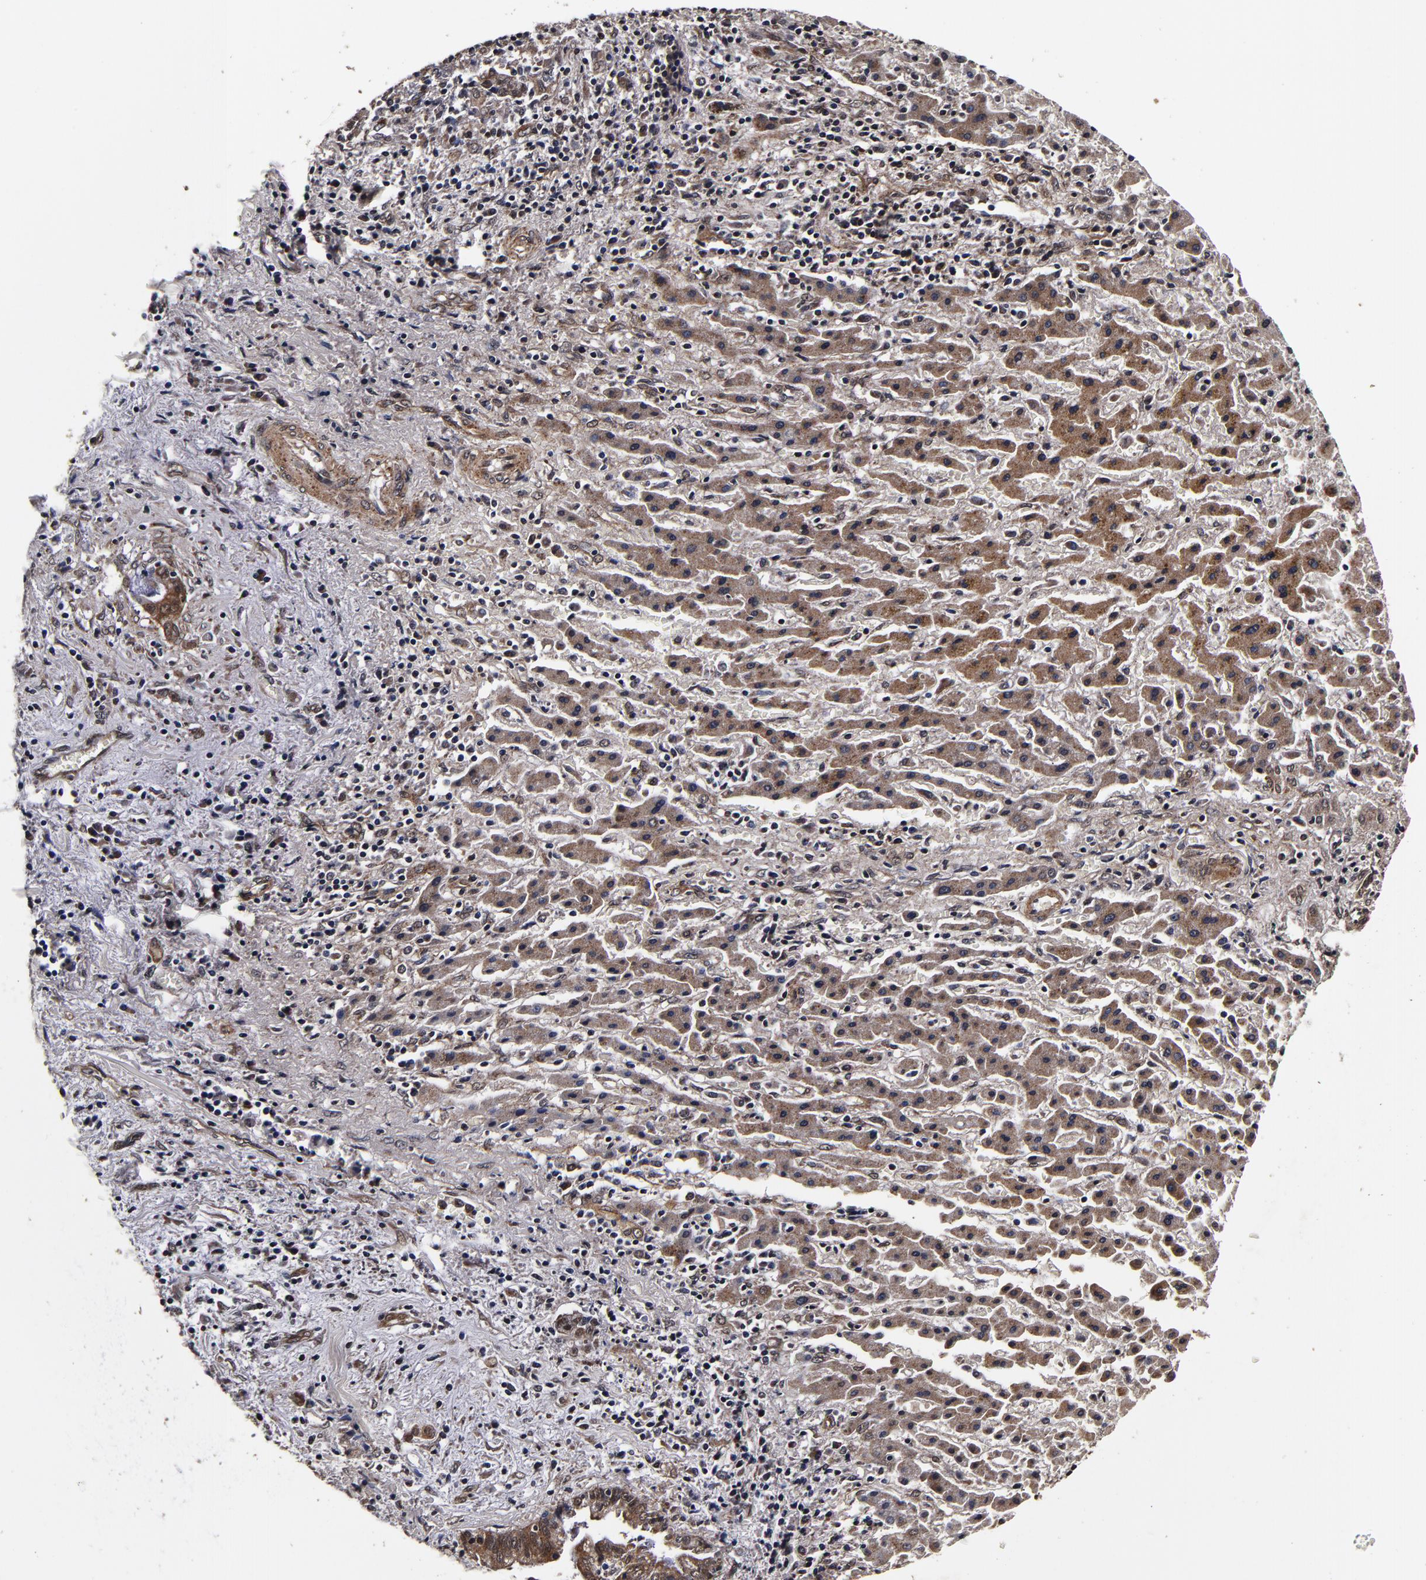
{"staining": {"intensity": "moderate", "quantity": "25%-75%", "location": "cytoplasmic/membranous"}, "tissue": "liver cancer", "cell_type": "Tumor cells", "image_type": "cancer", "snomed": [{"axis": "morphology", "description": "Cholangiocarcinoma"}, {"axis": "topography", "description": "Liver"}], "caption": "Immunohistochemical staining of liver cancer (cholangiocarcinoma) displays medium levels of moderate cytoplasmic/membranous protein staining in approximately 25%-75% of tumor cells.", "gene": "MMP15", "patient": {"sex": "male", "age": 57}}